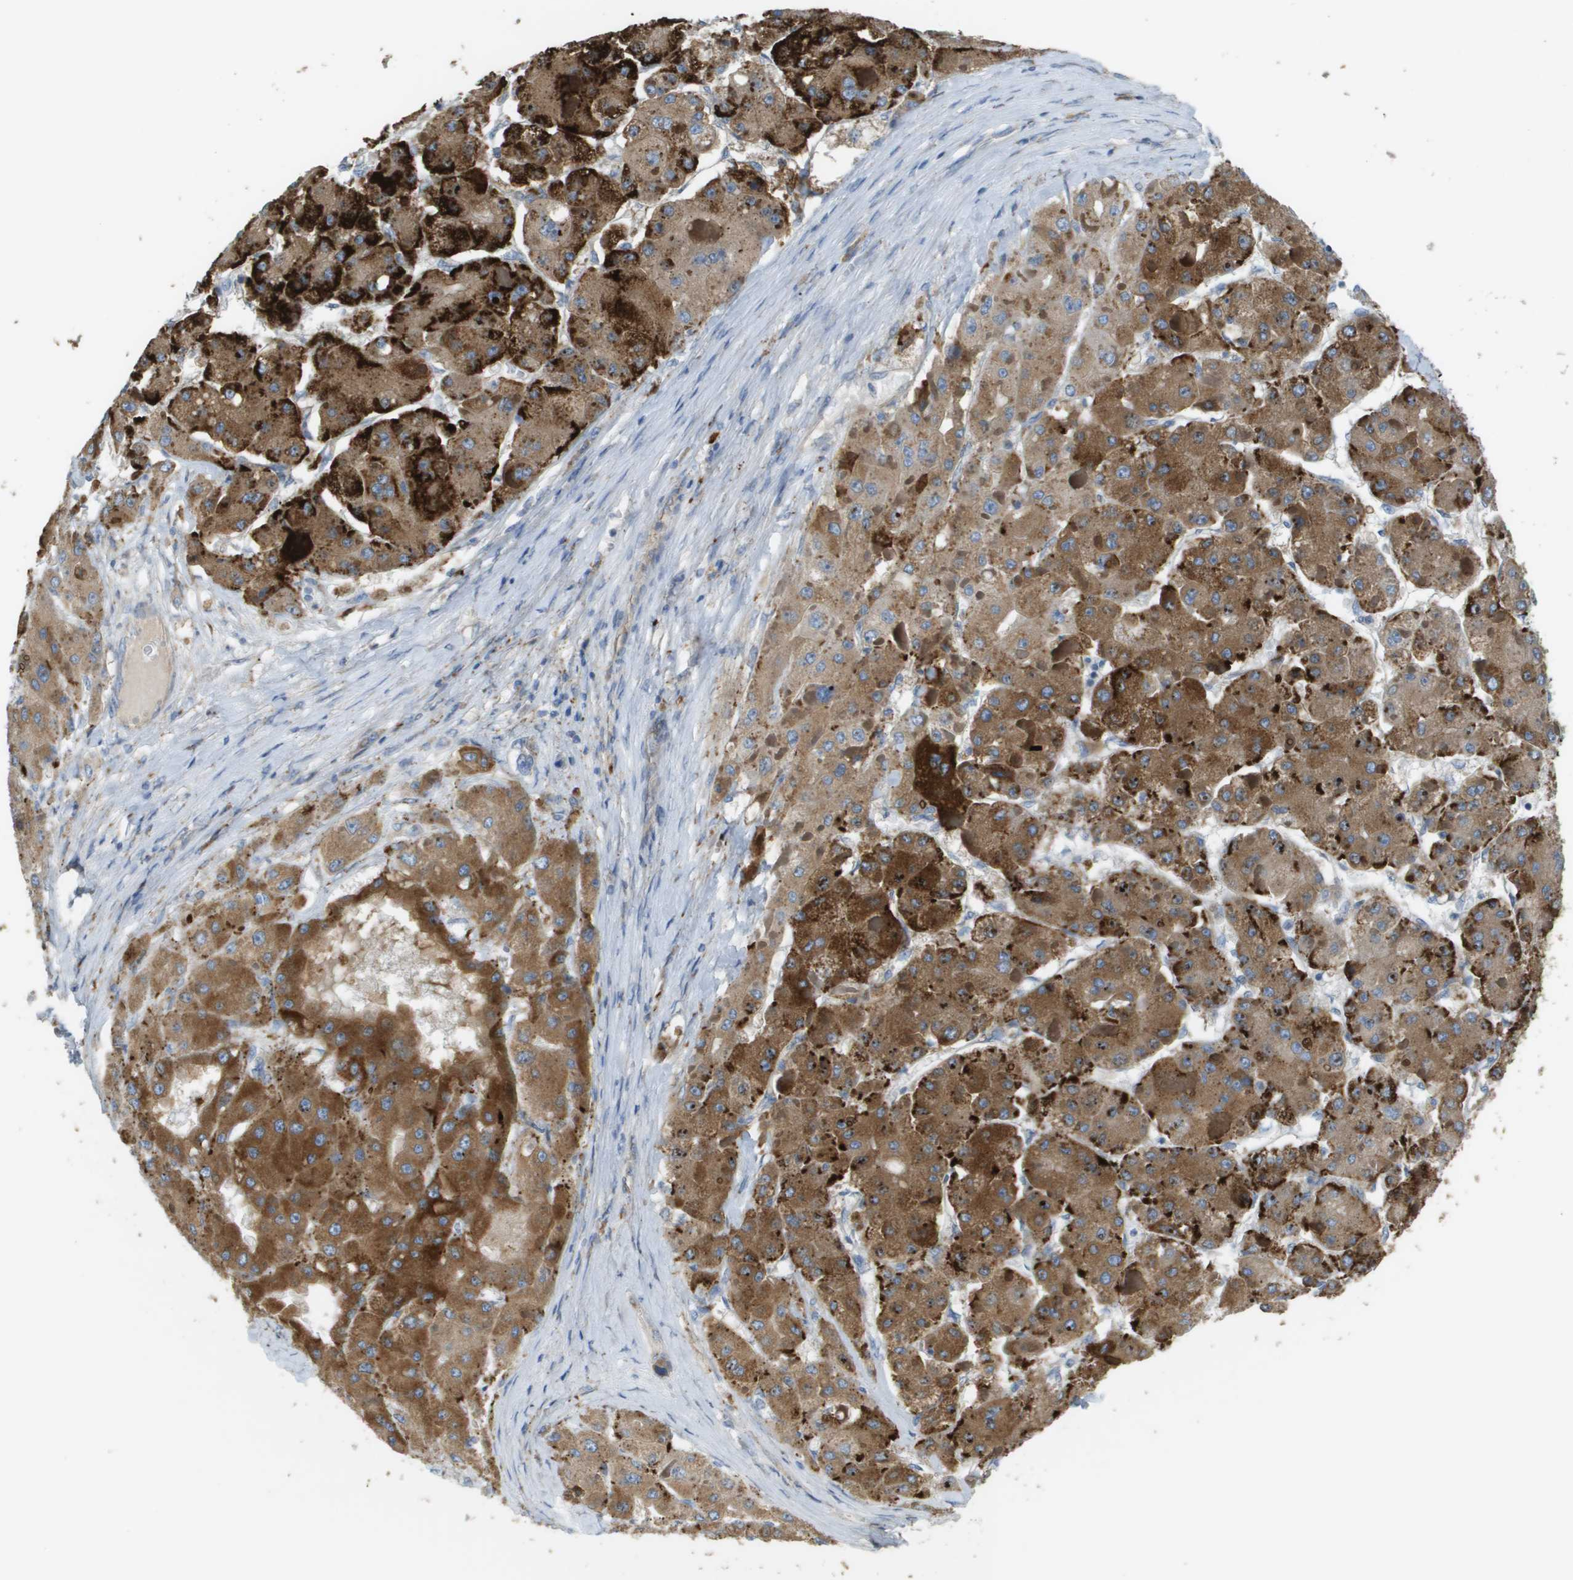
{"staining": {"intensity": "strong", "quantity": ">75%", "location": "cytoplasmic/membranous"}, "tissue": "liver cancer", "cell_type": "Tumor cells", "image_type": "cancer", "snomed": [{"axis": "morphology", "description": "Carcinoma, Hepatocellular, NOS"}, {"axis": "topography", "description": "Liver"}], "caption": "There is high levels of strong cytoplasmic/membranous expression in tumor cells of liver cancer, as demonstrated by immunohistochemical staining (brown color).", "gene": "CASP10", "patient": {"sex": "female", "age": 73}}